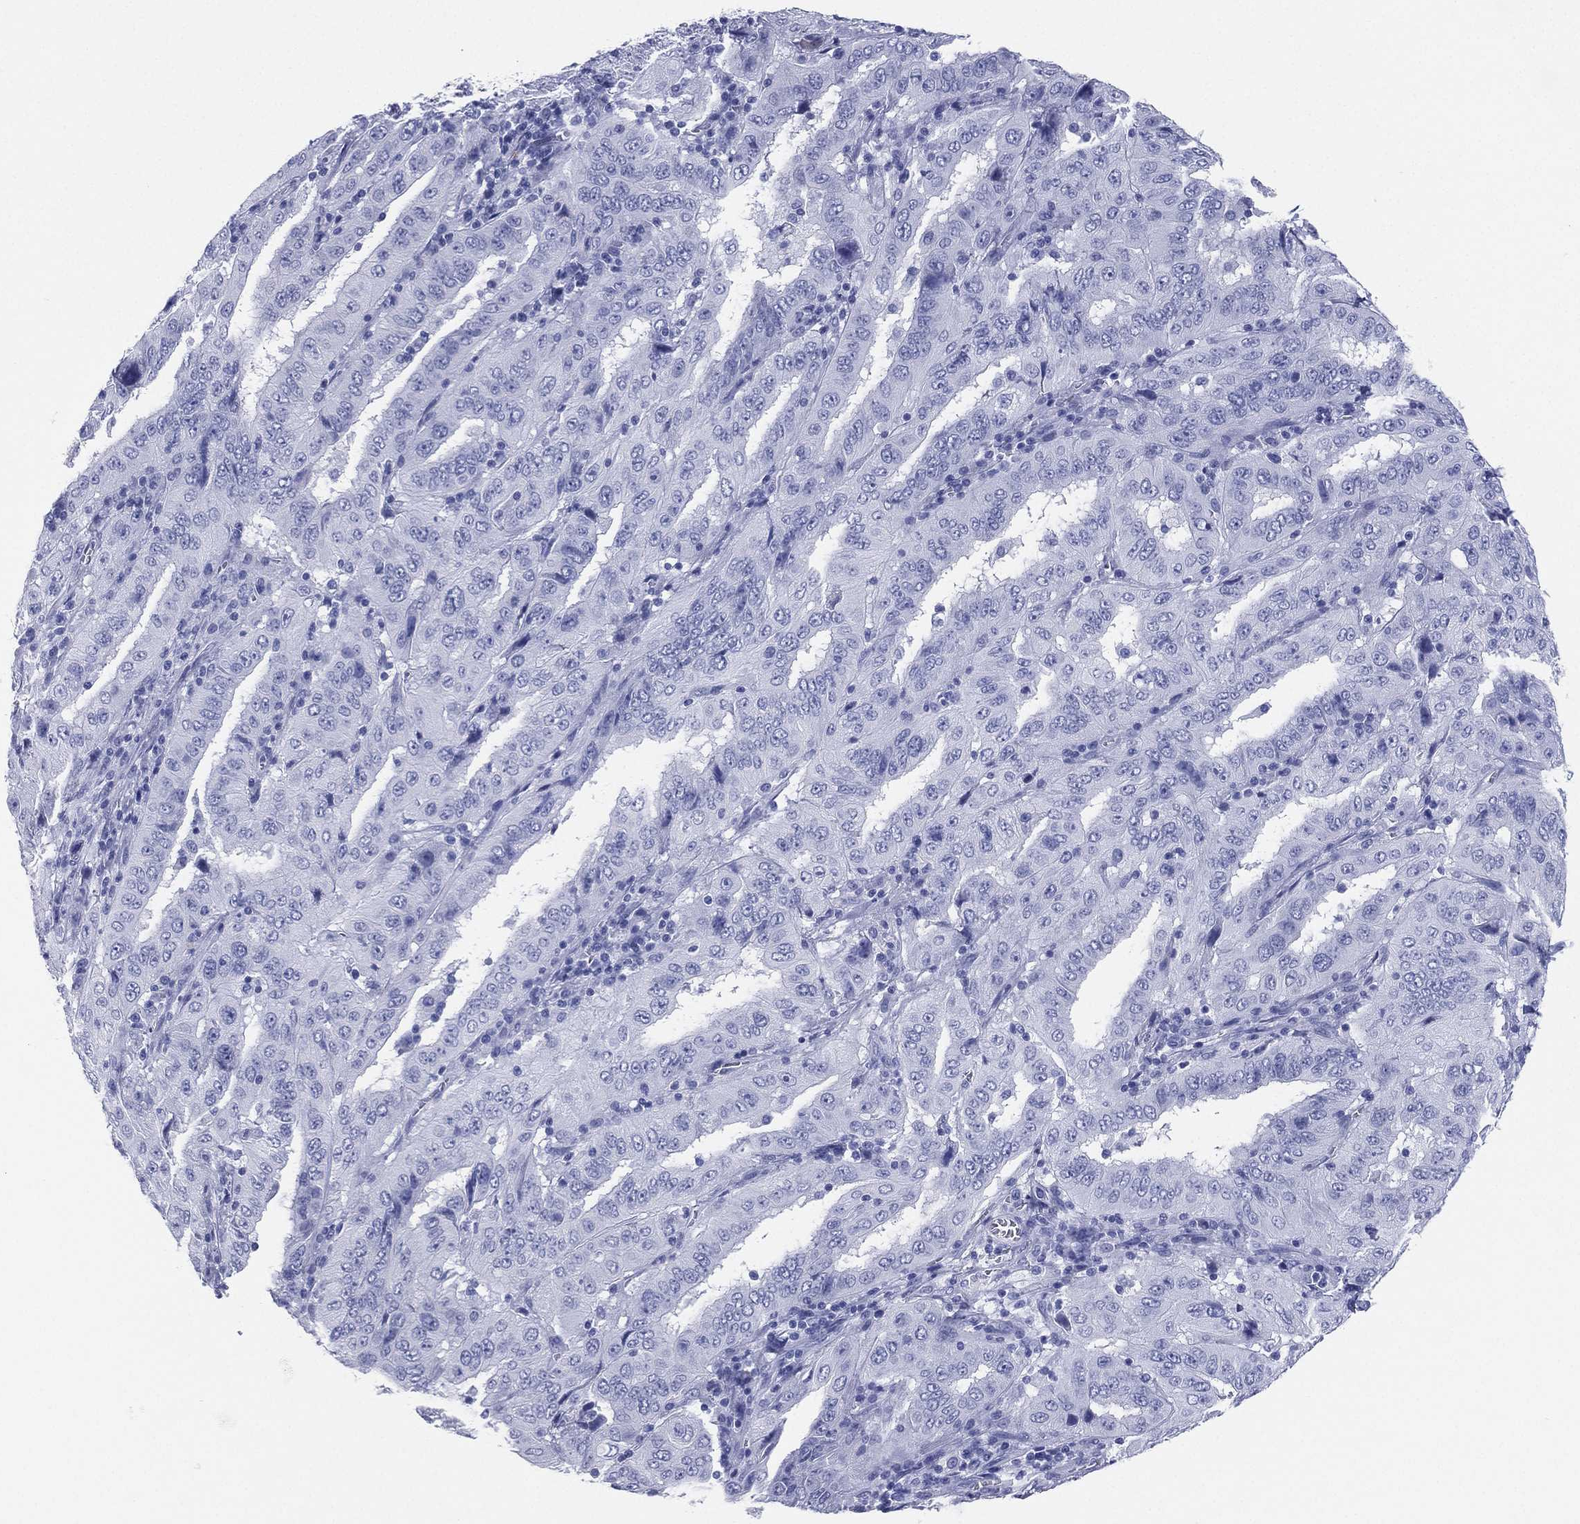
{"staining": {"intensity": "negative", "quantity": "none", "location": "none"}, "tissue": "pancreatic cancer", "cell_type": "Tumor cells", "image_type": "cancer", "snomed": [{"axis": "morphology", "description": "Adenocarcinoma, NOS"}, {"axis": "topography", "description": "Pancreas"}], "caption": "The immunohistochemistry histopathology image has no significant expression in tumor cells of pancreatic cancer (adenocarcinoma) tissue. (Stains: DAB immunohistochemistry with hematoxylin counter stain, Microscopy: brightfield microscopy at high magnification).", "gene": "CD79A", "patient": {"sex": "male", "age": 63}}